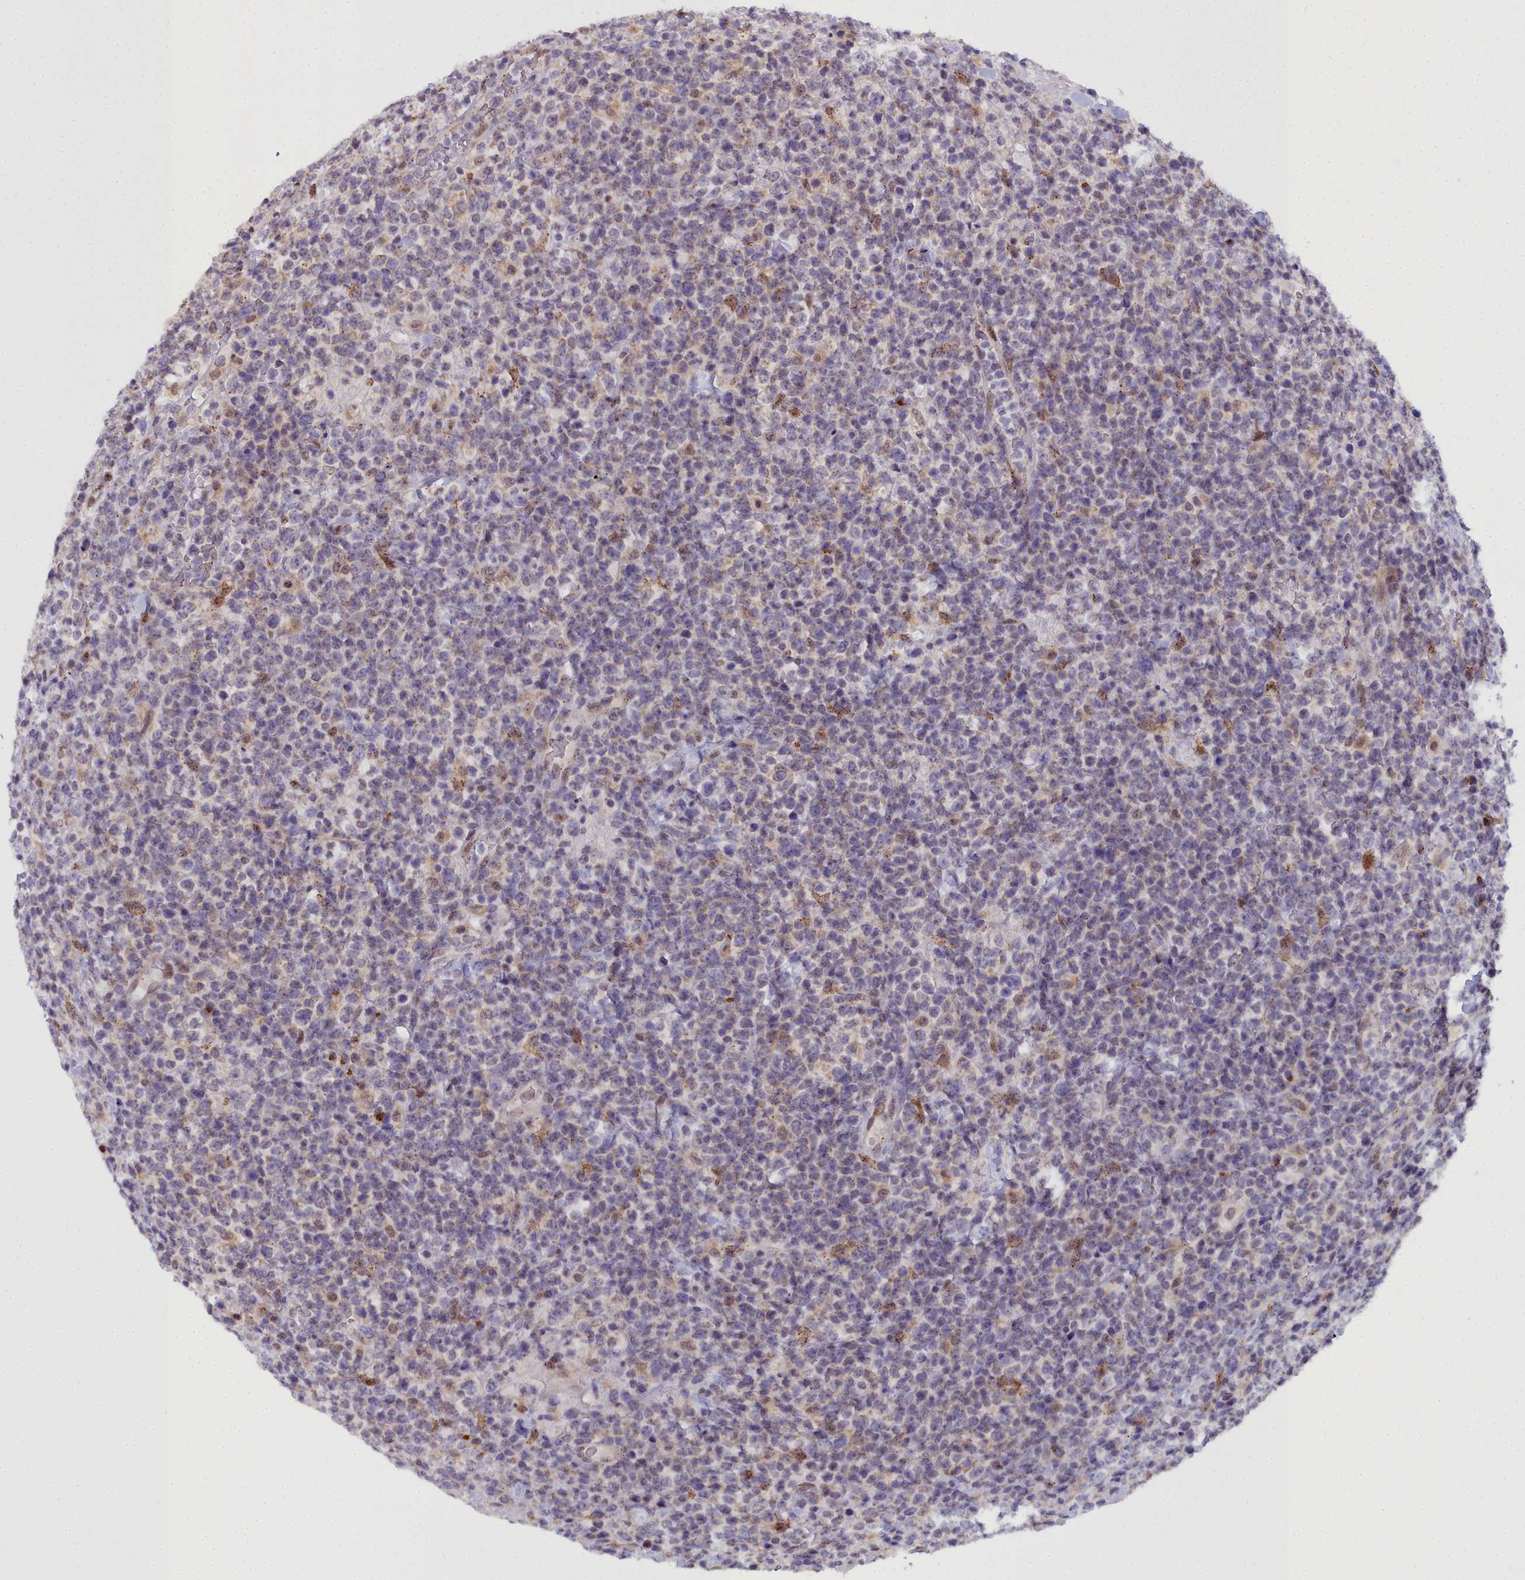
{"staining": {"intensity": "negative", "quantity": "none", "location": "none"}, "tissue": "lymphoma", "cell_type": "Tumor cells", "image_type": "cancer", "snomed": [{"axis": "morphology", "description": "Malignant lymphoma, non-Hodgkin's type, High grade"}, {"axis": "topography", "description": "Colon"}], "caption": "Tumor cells are negative for brown protein staining in lymphoma.", "gene": "WDPCP", "patient": {"sex": "female", "age": 53}}